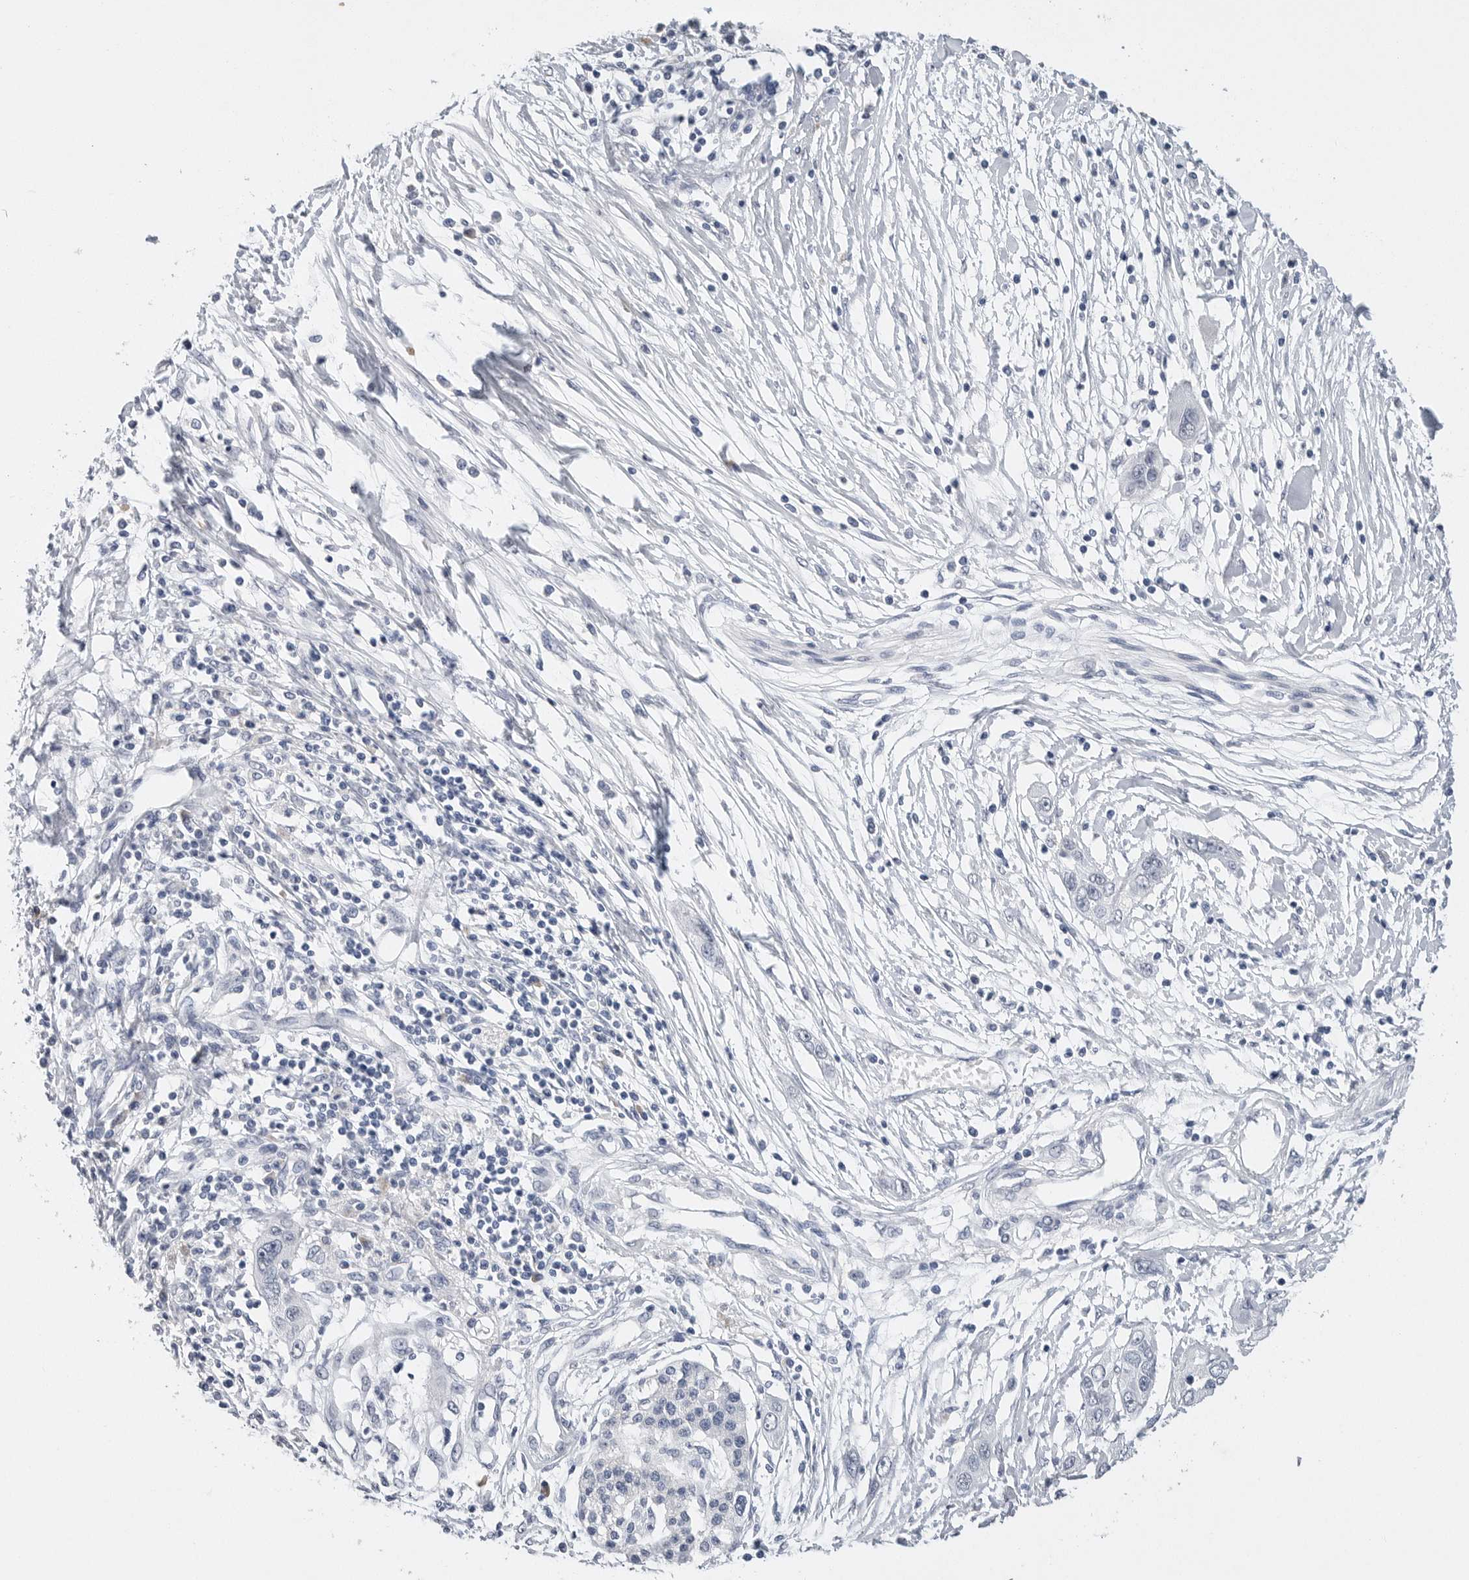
{"staining": {"intensity": "negative", "quantity": "none", "location": "none"}, "tissue": "pancreatic cancer", "cell_type": "Tumor cells", "image_type": "cancer", "snomed": [{"axis": "morphology", "description": "Adenocarcinoma, NOS"}, {"axis": "topography", "description": "Pancreas"}], "caption": "High power microscopy micrograph of an immunohistochemistry photomicrograph of pancreatic adenocarcinoma, revealing no significant staining in tumor cells.", "gene": "FABP6", "patient": {"sex": "female", "age": 70}}